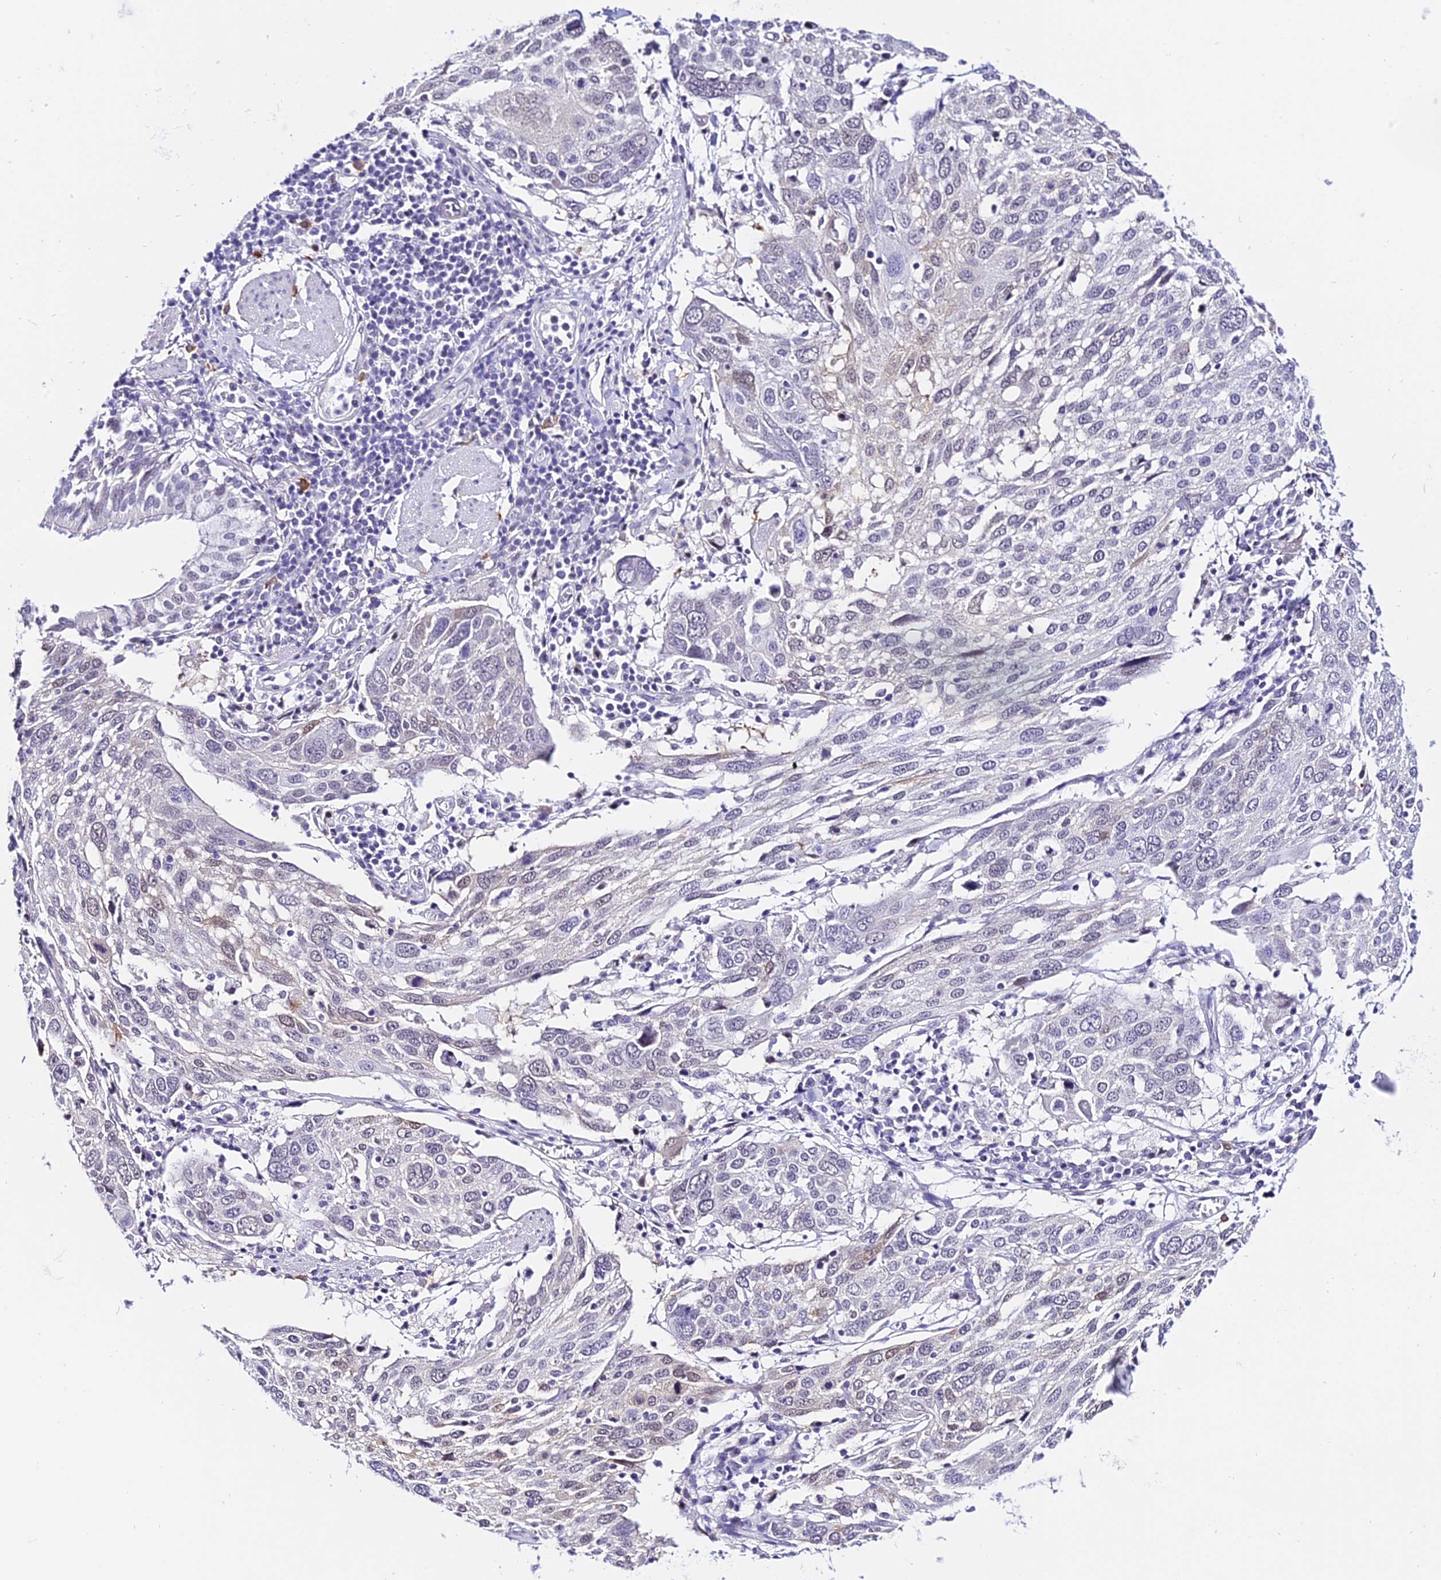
{"staining": {"intensity": "negative", "quantity": "none", "location": "none"}, "tissue": "lung cancer", "cell_type": "Tumor cells", "image_type": "cancer", "snomed": [{"axis": "morphology", "description": "Squamous cell carcinoma, NOS"}, {"axis": "topography", "description": "Lung"}], "caption": "This histopathology image is of lung cancer stained with IHC to label a protein in brown with the nuclei are counter-stained blue. There is no expression in tumor cells.", "gene": "POLR2I", "patient": {"sex": "male", "age": 65}}